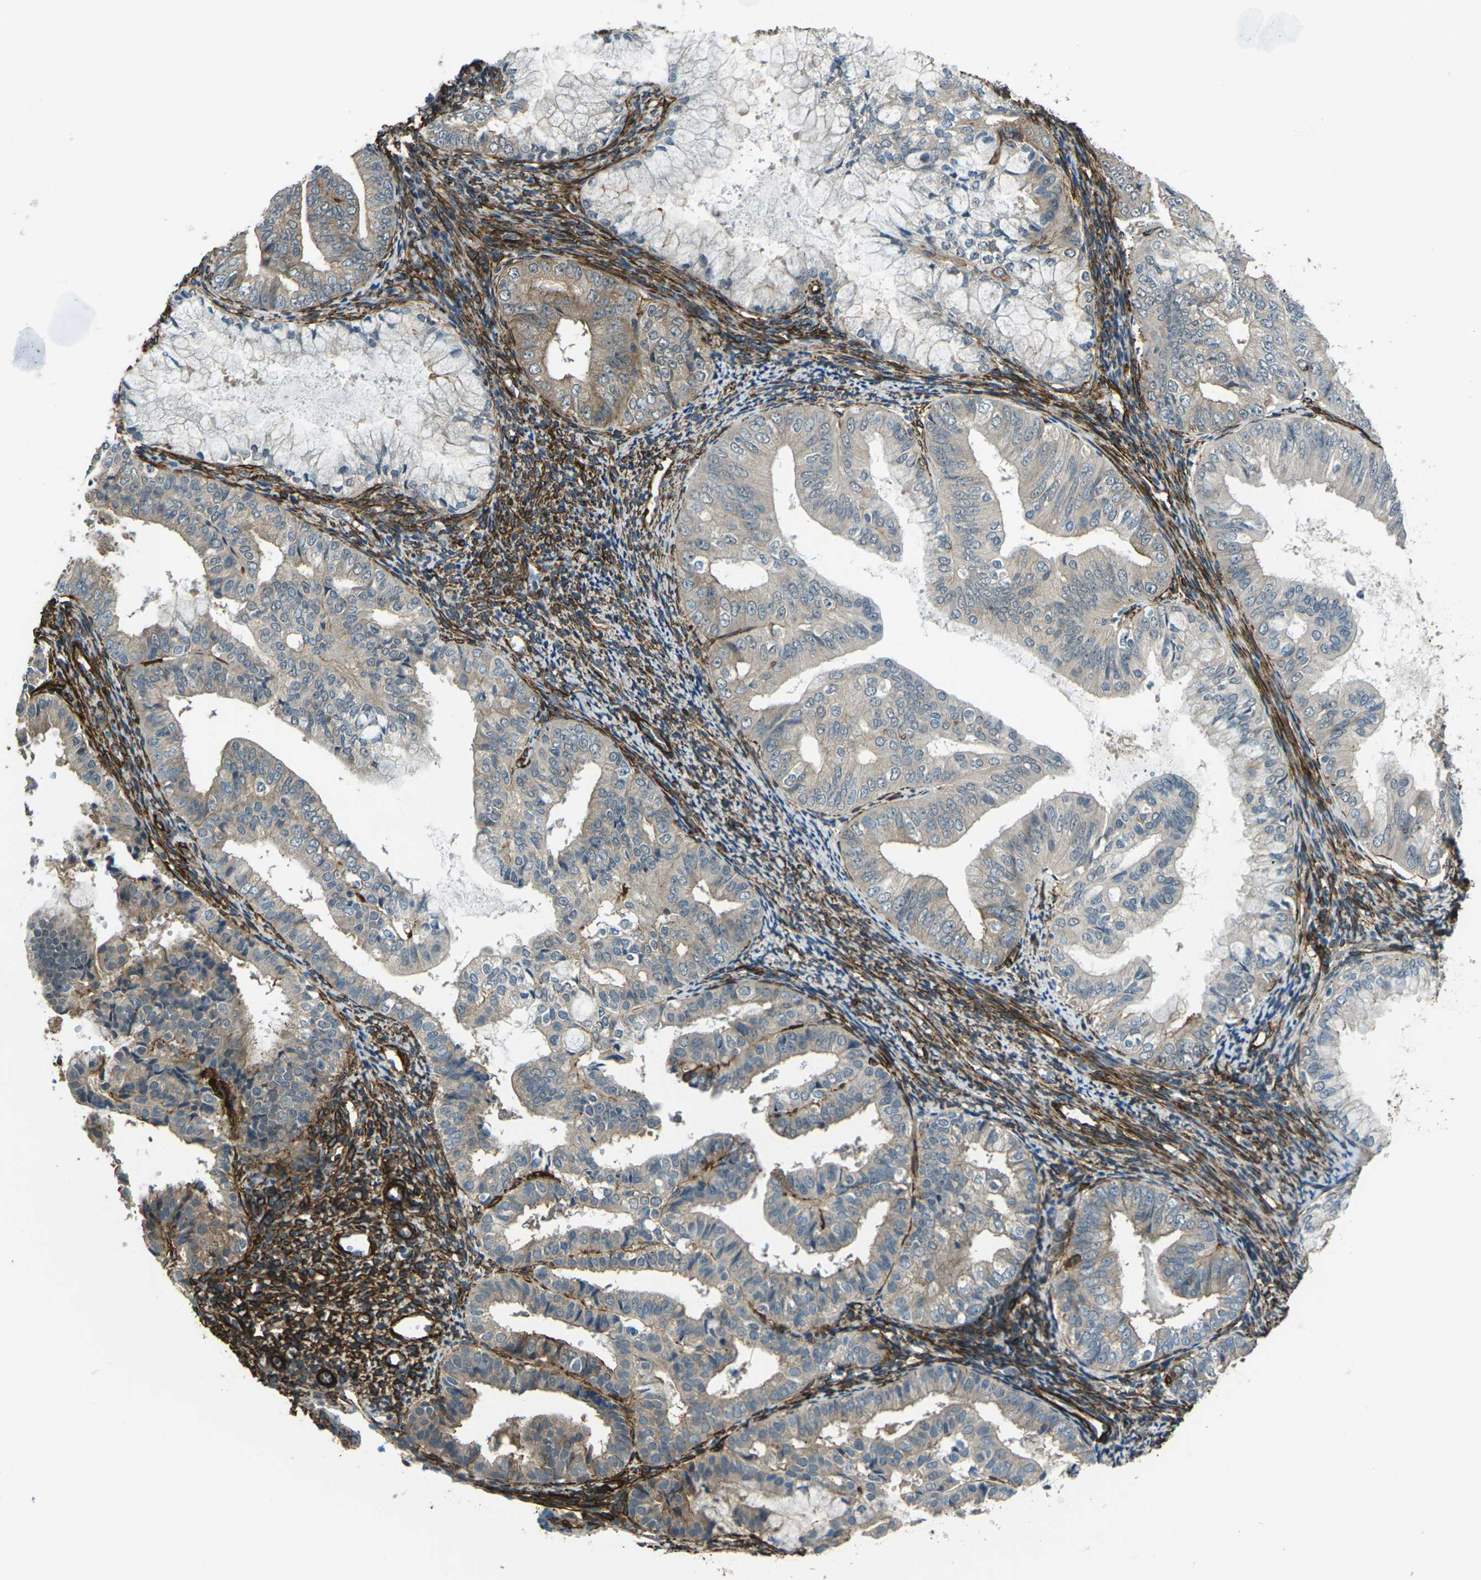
{"staining": {"intensity": "moderate", "quantity": "<25%", "location": "cytoplasmic/membranous"}, "tissue": "endometrial cancer", "cell_type": "Tumor cells", "image_type": "cancer", "snomed": [{"axis": "morphology", "description": "Adenocarcinoma, NOS"}, {"axis": "topography", "description": "Endometrium"}], "caption": "A high-resolution histopathology image shows IHC staining of adenocarcinoma (endometrial), which demonstrates moderate cytoplasmic/membranous expression in approximately <25% of tumor cells.", "gene": "GRAMD1C", "patient": {"sex": "female", "age": 63}}